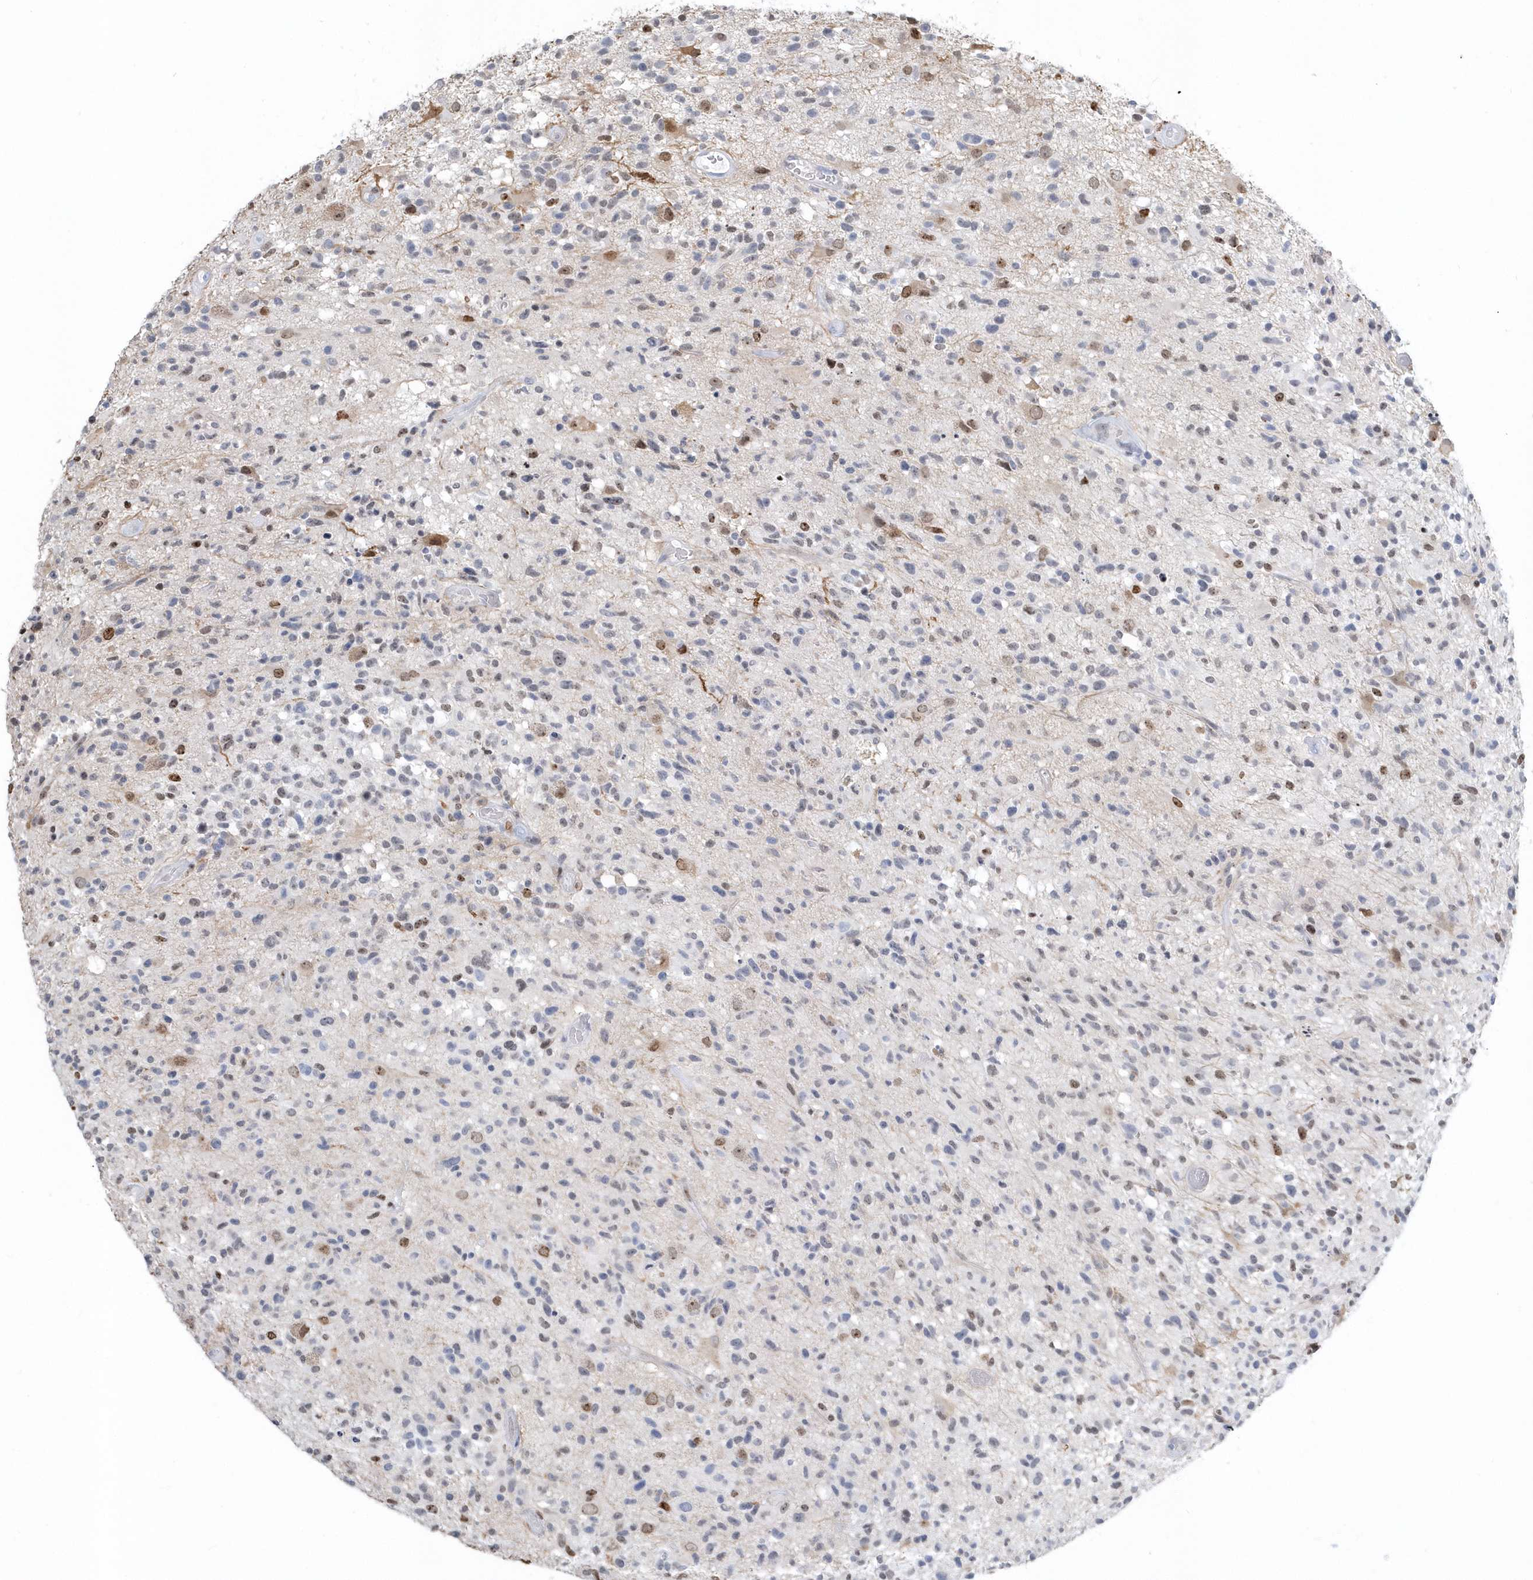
{"staining": {"intensity": "weak", "quantity": "<25%", "location": "nuclear"}, "tissue": "glioma", "cell_type": "Tumor cells", "image_type": "cancer", "snomed": [{"axis": "morphology", "description": "Glioma, malignant, High grade"}, {"axis": "morphology", "description": "Glioblastoma, NOS"}, {"axis": "topography", "description": "Brain"}], "caption": "This is an immunohistochemistry image of human glioblastoma. There is no expression in tumor cells.", "gene": "MACROH2A2", "patient": {"sex": "male", "age": 60}}